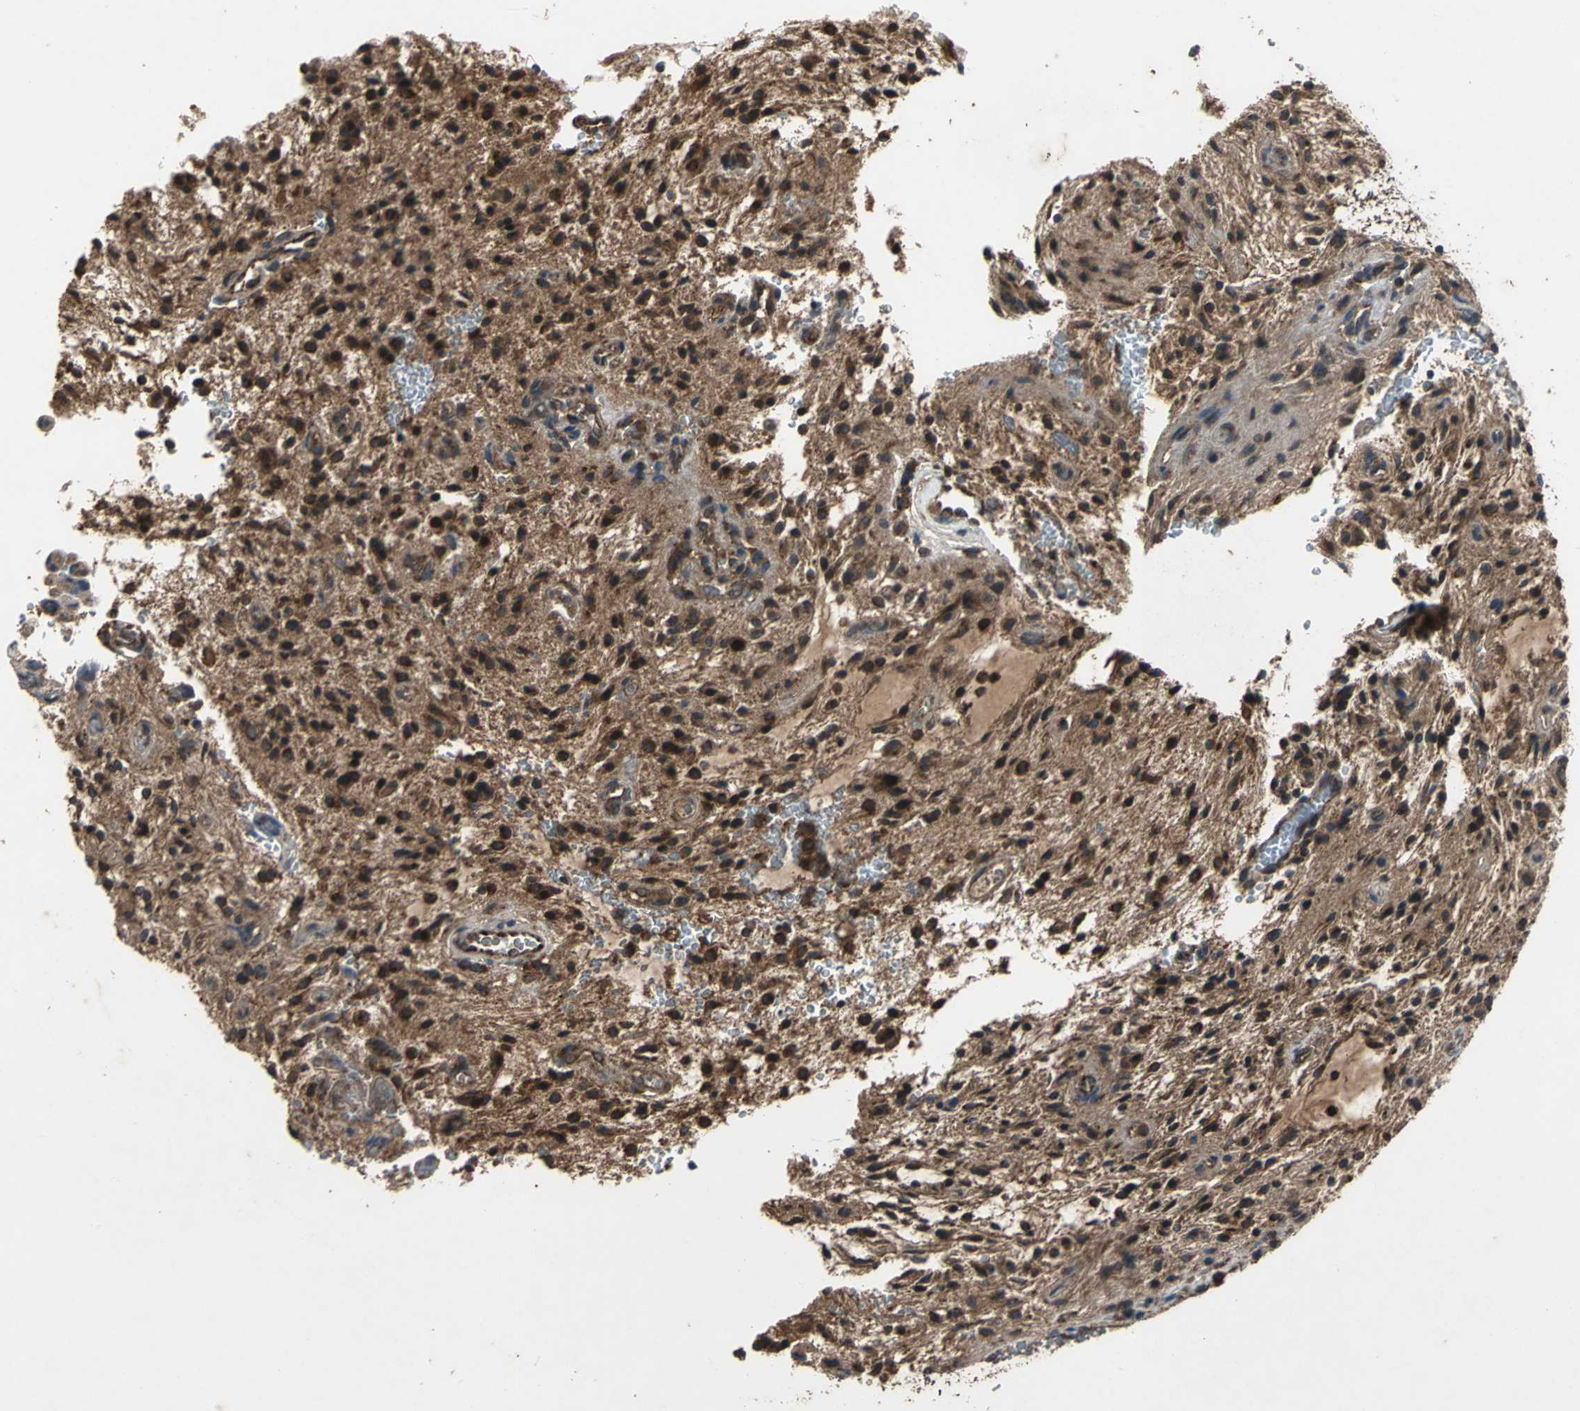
{"staining": {"intensity": "strong", "quantity": ">75%", "location": "cytoplasmic/membranous,nuclear"}, "tissue": "glioma", "cell_type": "Tumor cells", "image_type": "cancer", "snomed": [{"axis": "morphology", "description": "Glioma, malignant, NOS"}, {"axis": "topography", "description": "Cerebellum"}], "caption": "IHC (DAB (3,3'-diaminobenzidine)) staining of glioma (malignant) exhibits strong cytoplasmic/membranous and nuclear protein expression in approximately >75% of tumor cells.", "gene": "ZNF608", "patient": {"sex": "female", "age": 10}}